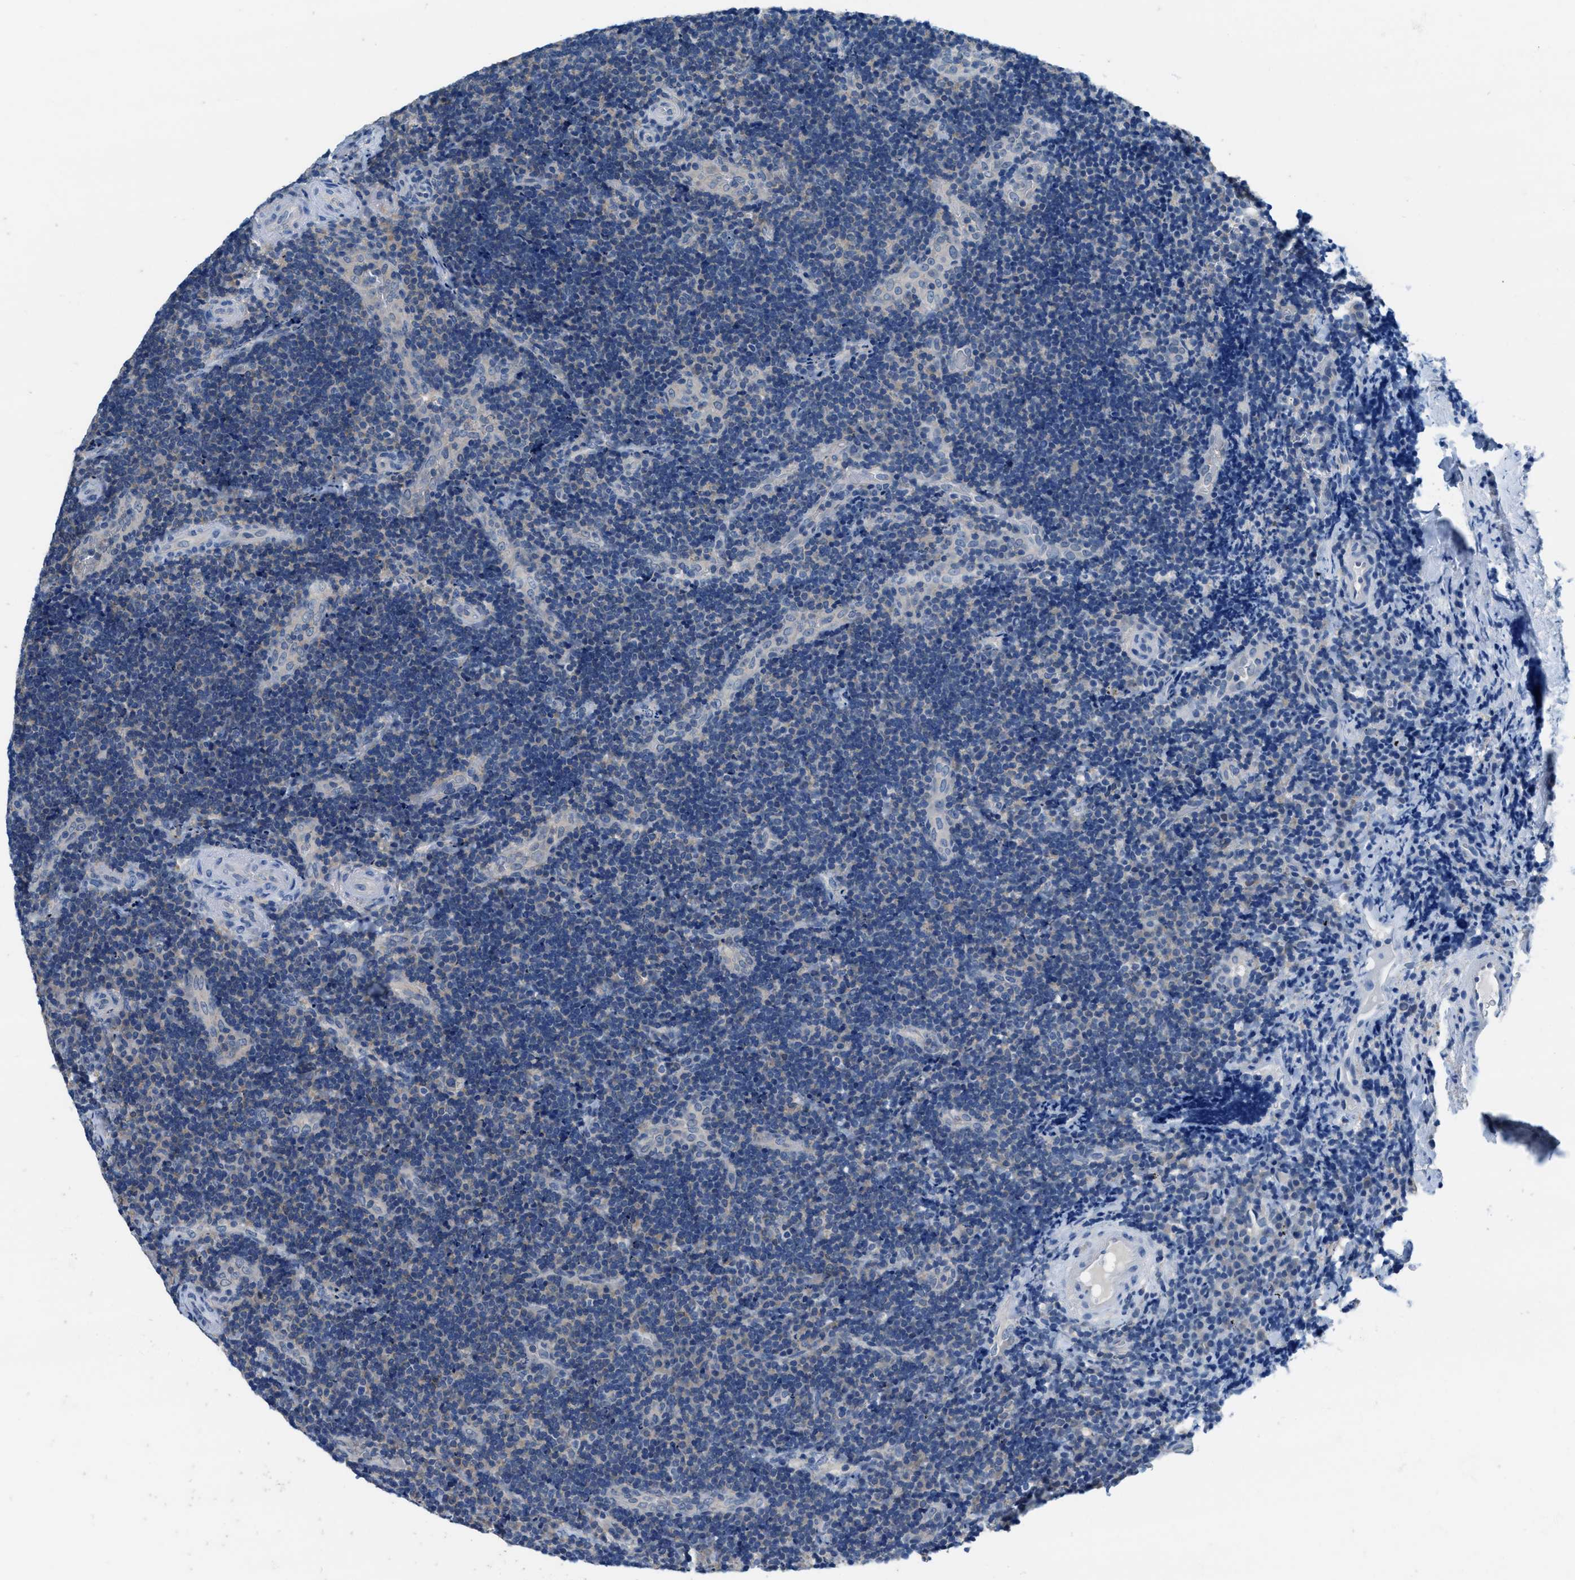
{"staining": {"intensity": "negative", "quantity": "none", "location": "none"}, "tissue": "lymphoma", "cell_type": "Tumor cells", "image_type": "cancer", "snomed": [{"axis": "morphology", "description": "Malignant lymphoma, non-Hodgkin's type, High grade"}, {"axis": "topography", "description": "Tonsil"}], "caption": "Lymphoma was stained to show a protein in brown. There is no significant expression in tumor cells.", "gene": "NUDT5", "patient": {"sex": "female", "age": 36}}